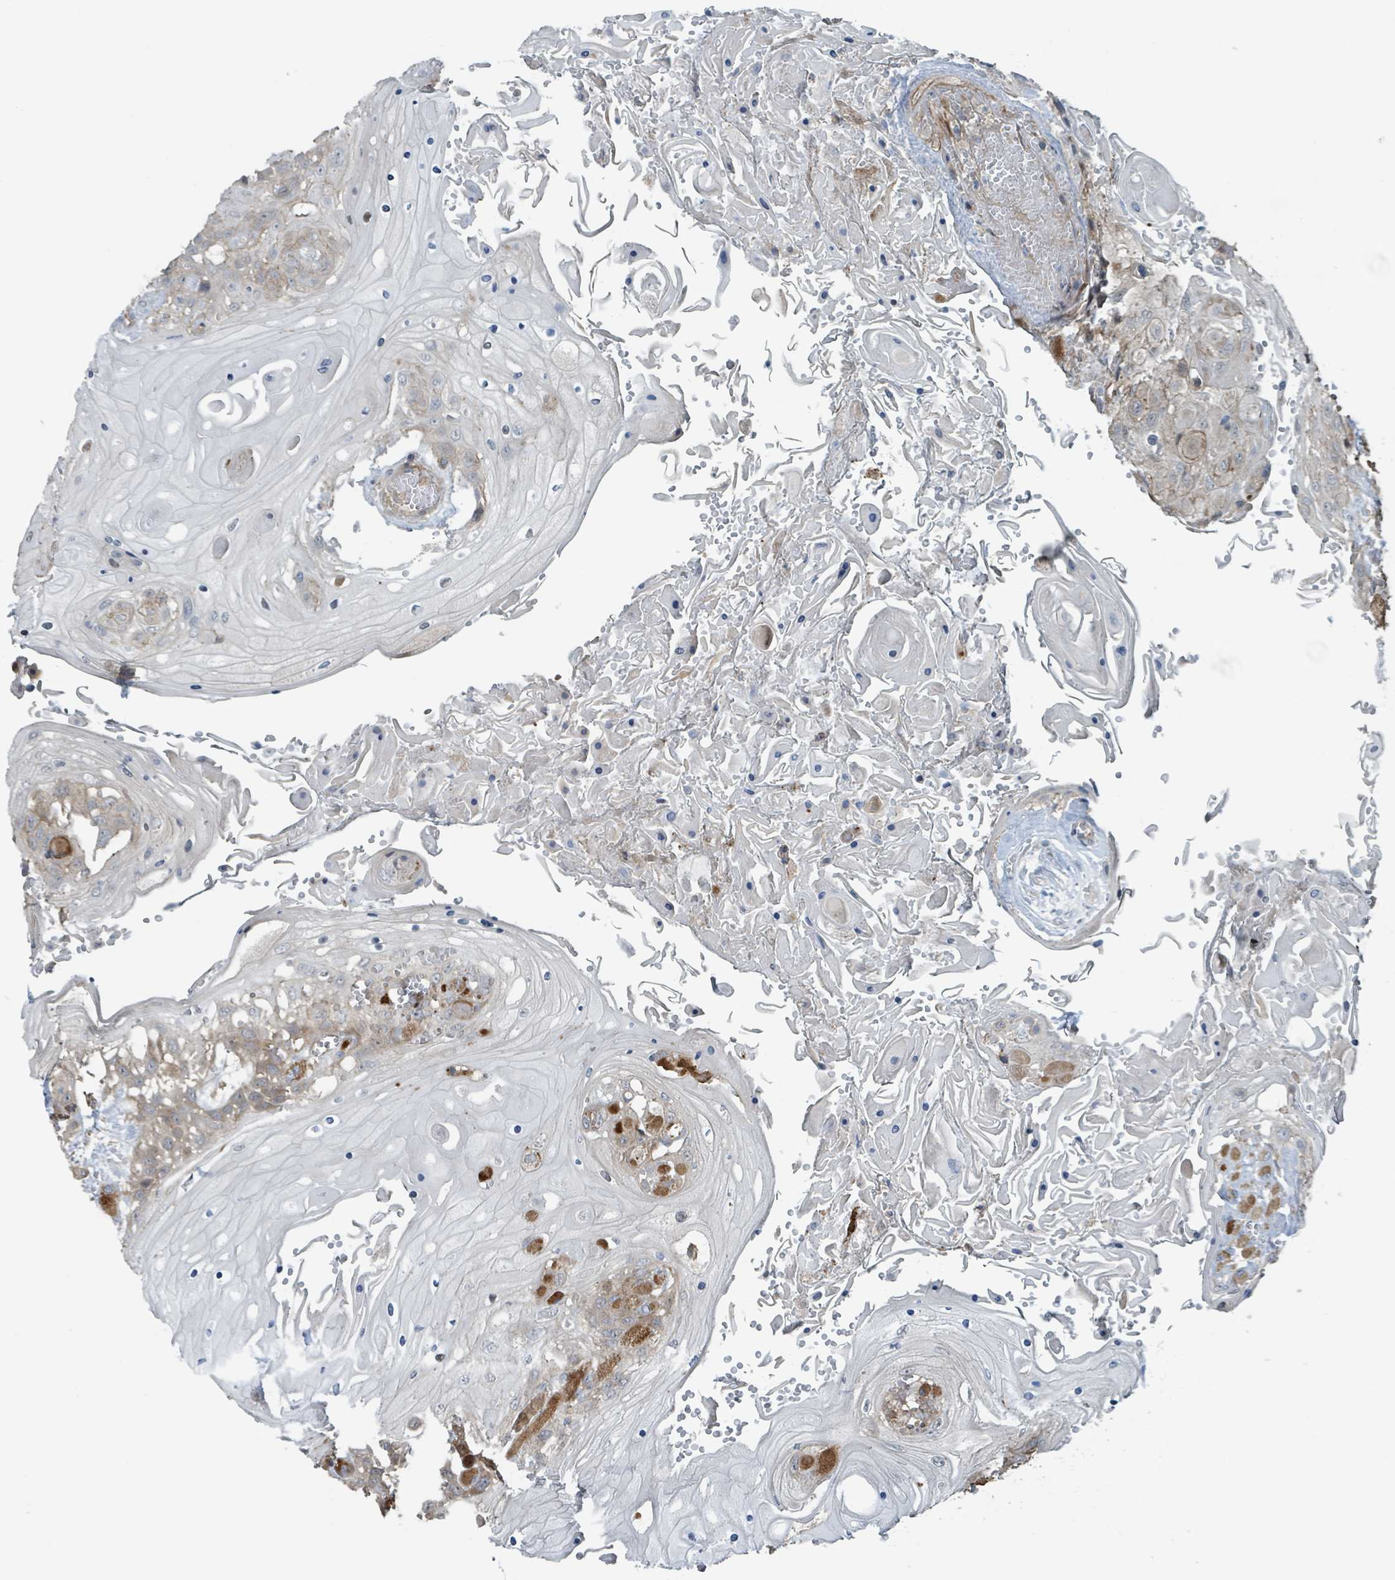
{"staining": {"intensity": "weak", "quantity": "<25%", "location": "cytoplasmic/membranous"}, "tissue": "head and neck cancer", "cell_type": "Tumor cells", "image_type": "cancer", "snomed": [{"axis": "morphology", "description": "Squamous cell carcinoma, NOS"}, {"axis": "topography", "description": "Head-Neck"}], "caption": "The image exhibits no staining of tumor cells in head and neck cancer.", "gene": "ACBD4", "patient": {"sex": "female", "age": 43}}